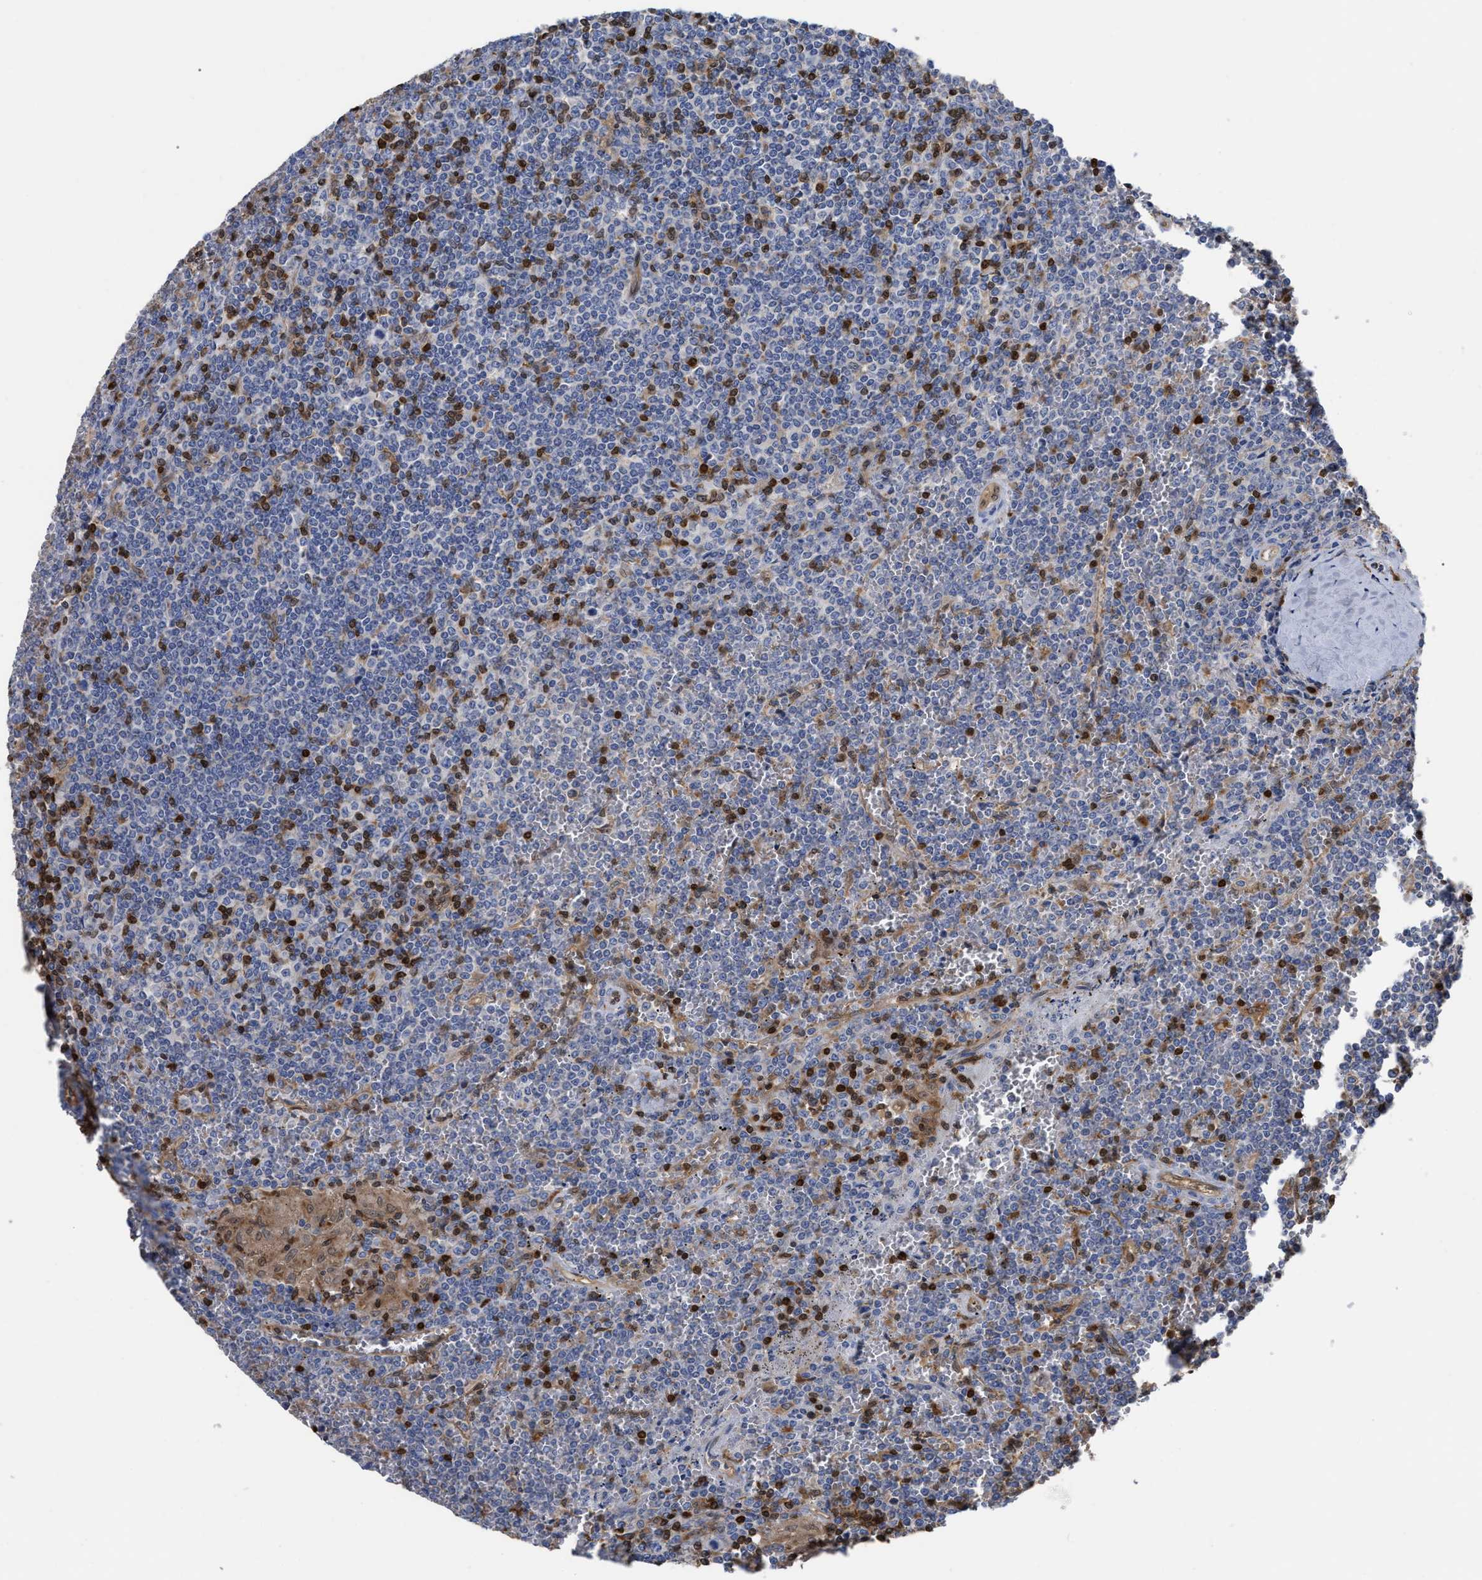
{"staining": {"intensity": "negative", "quantity": "none", "location": "none"}, "tissue": "lymphoma", "cell_type": "Tumor cells", "image_type": "cancer", "snomed": [{"axis": "morphology", "description": "Malignant lymphoma, non-Hodgkin's type, Low grade"}, {"axis": "topography", "description": "Spleen"}], "caption": "Tumor cells are negative for protein expression in human lymphoma.", "gene": "GIMAP4", "patient": {"sex": "female", "age": 19}}